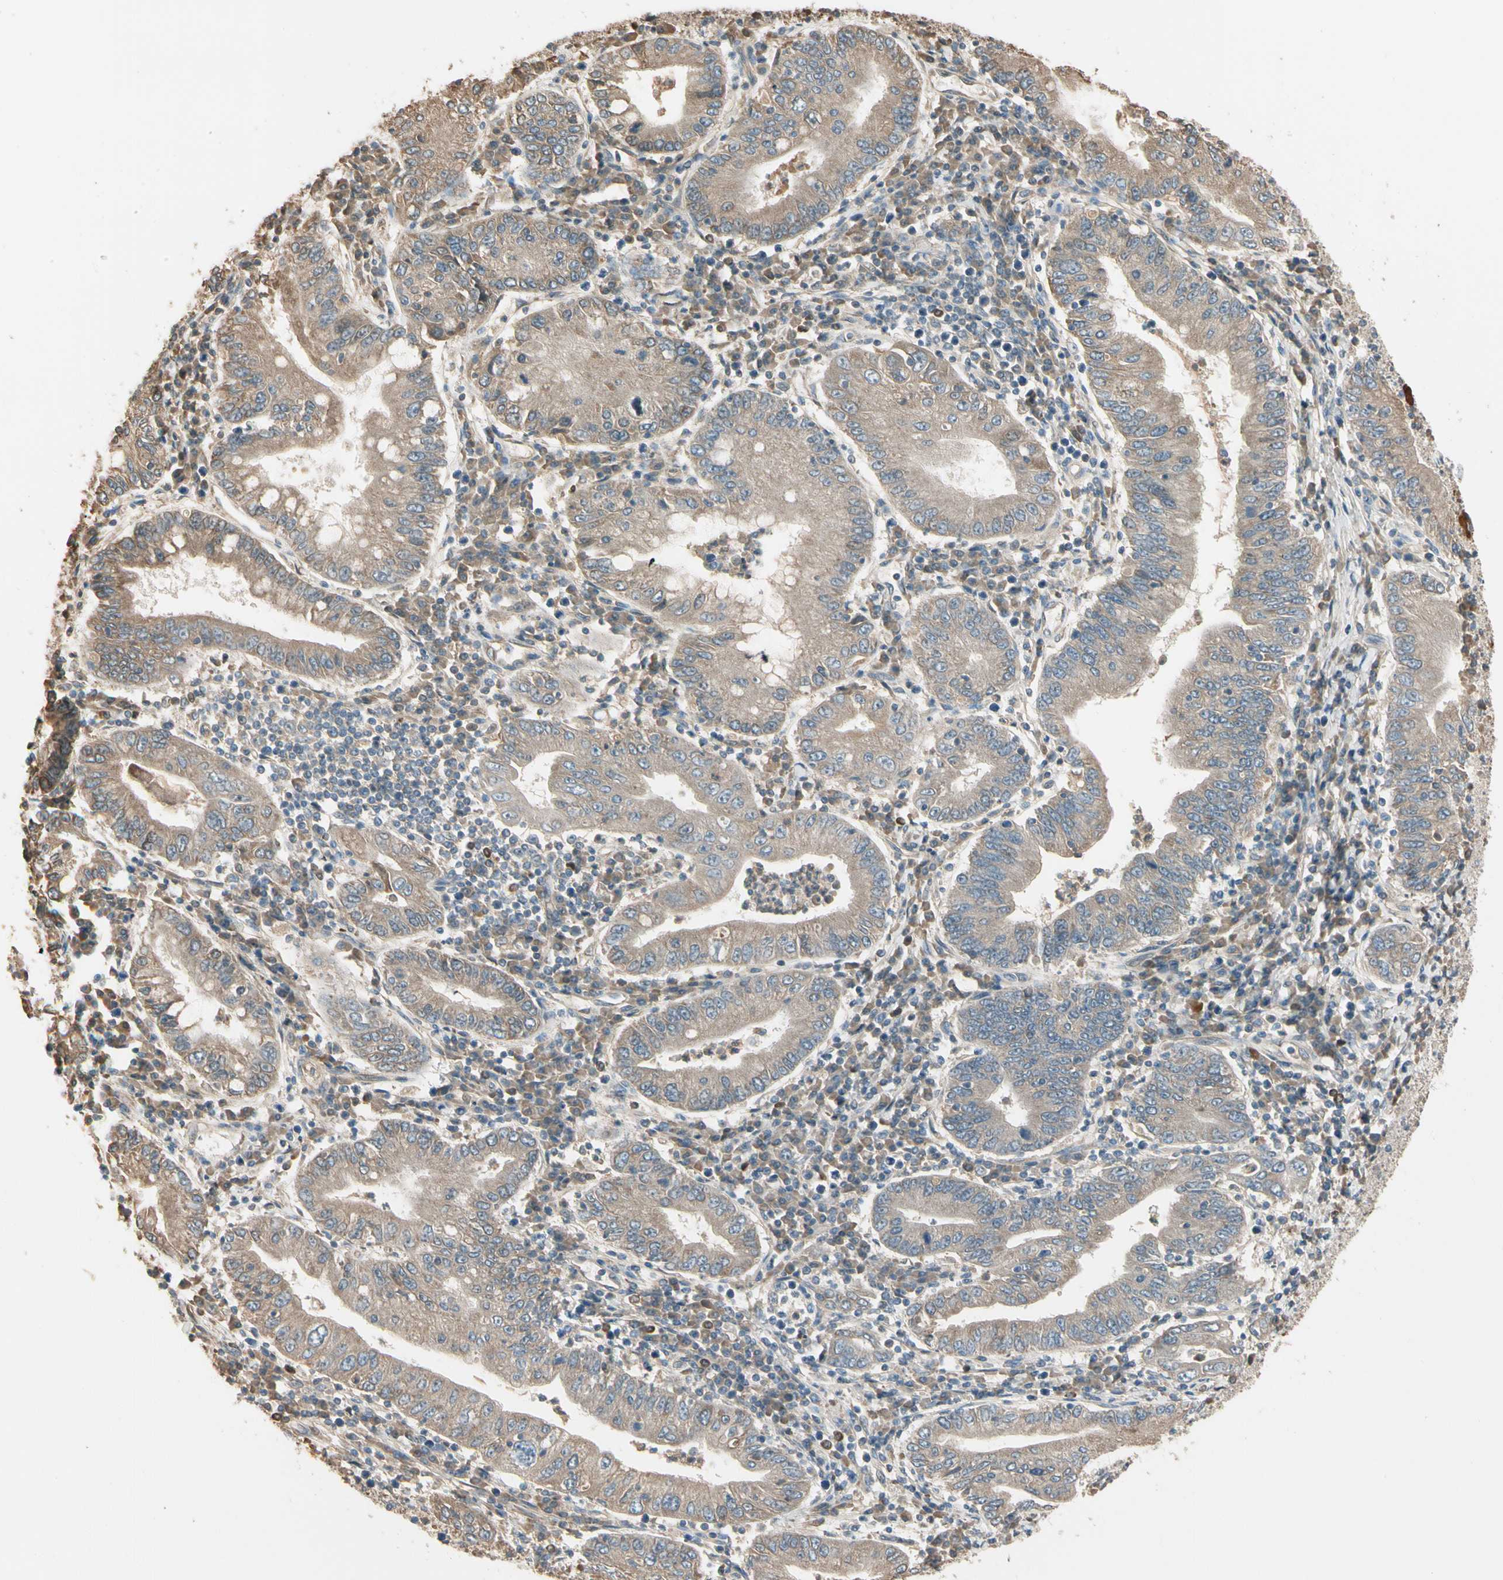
{"staining": {"intensity": "weak", "quantity": ">75%", "location": "cytoplasmic/membranous"}, "tissue": "stomach cancer", "cell_type": "Tumor cells", "image_type": "cancer", "snomed": [{"axis": "morphology", "description": "Normal tissue, NOS"}, {"axis": "morphology", "description": "Adenocarcinoma, NOS"}, {"axis": "topography", "description": "Esophagus"}, {"axis": "topography", "description": "Stomach, upper"}, {"axis": "topography", "description": "Peripheral nerve tissue"}], "caption": "This image shows adenocarcinoma (stomach) stained with IHC to label a protein in brown. The cytoplasmic/membranous of tumor cells show weak positivity for the protein. Nuclei are counter-stained blue.", "gene": "TNFRSF21", "patient": {"sex": "male", "age": 62}}